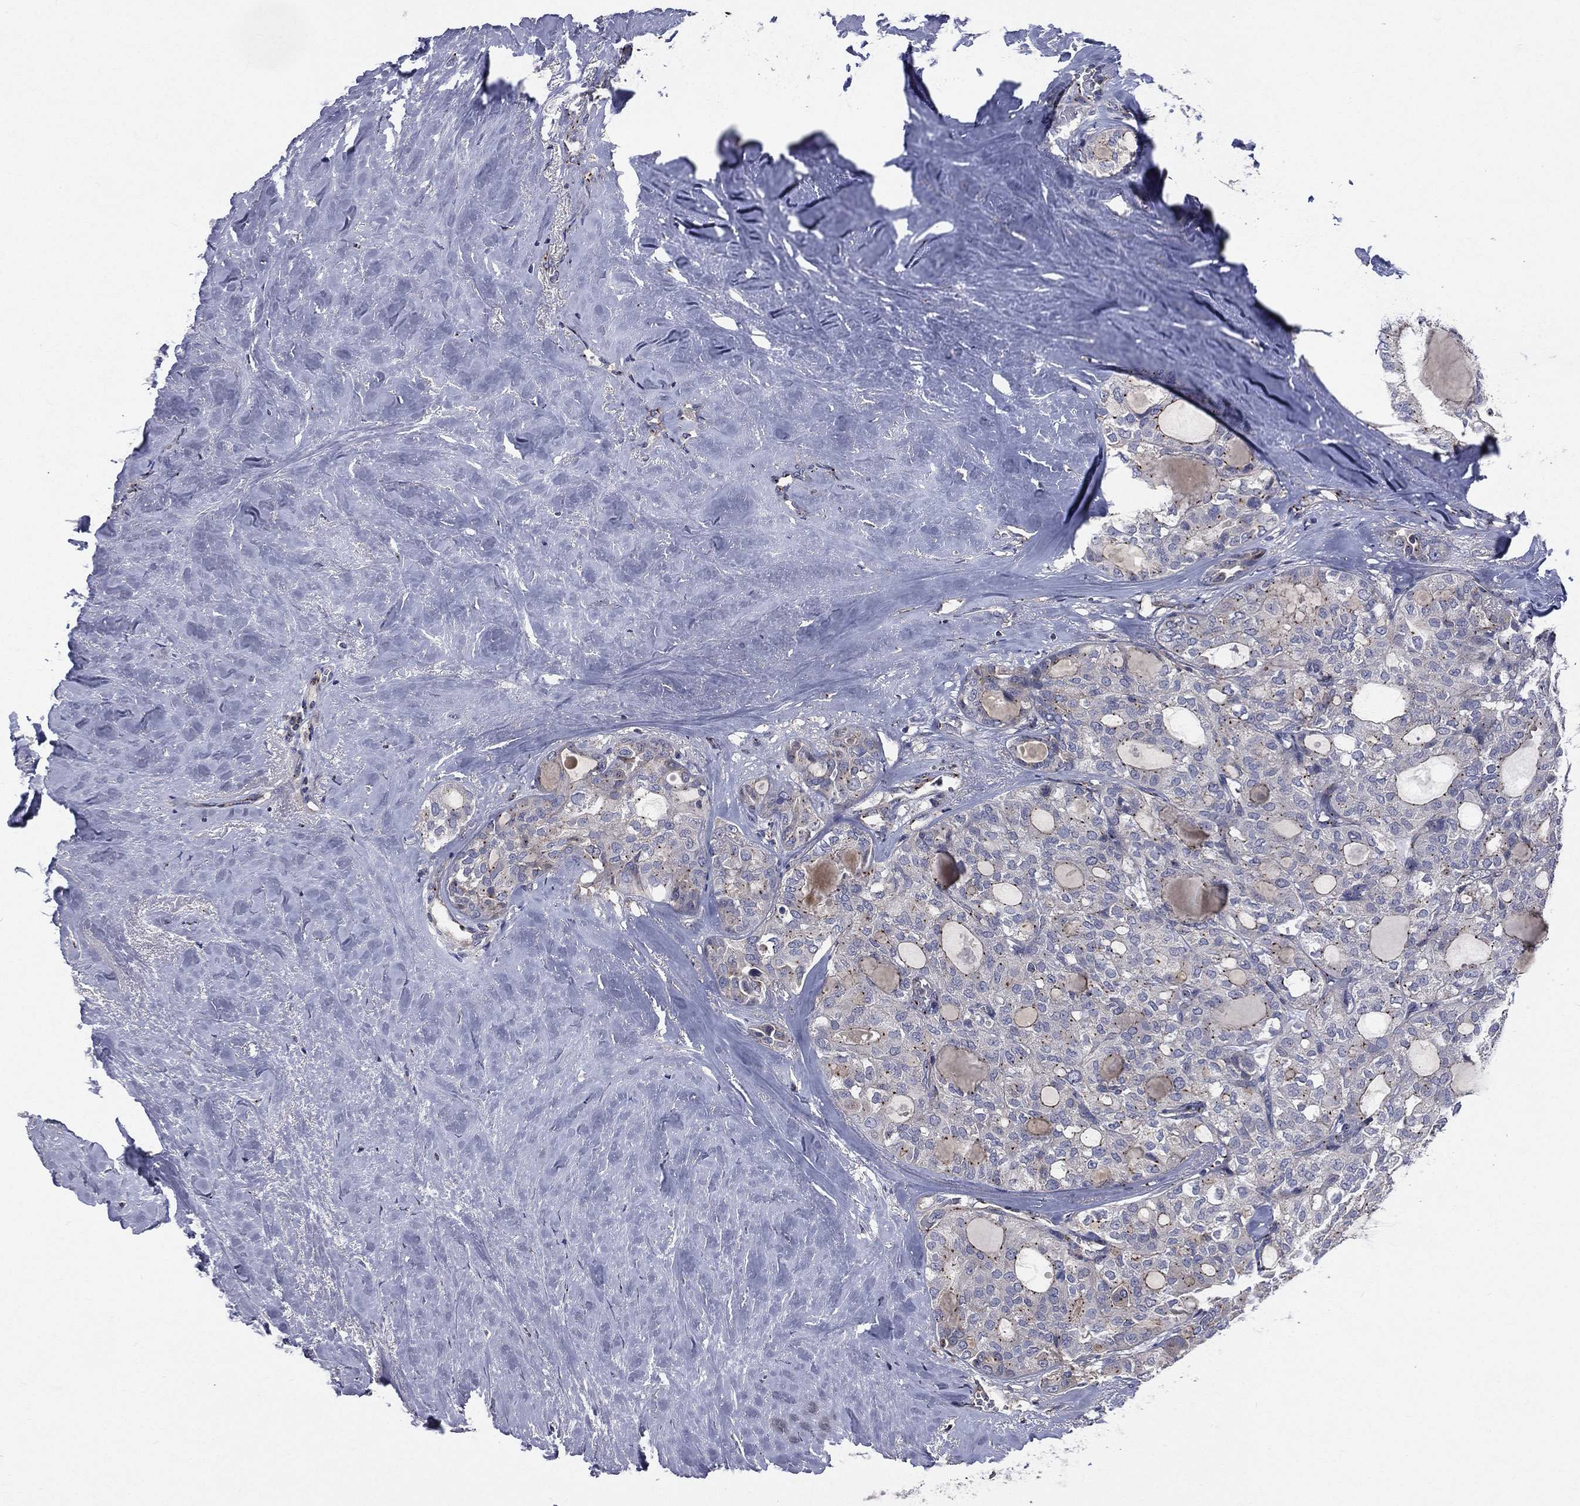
{"staining": {"intensity": "weak", "quantity": "<25%", "location": "cytoplasmic/membranous"}, "tissue": "thyroid cancer", "cell_type": "Tumor cells", "image_type": "cancer", "snomed": [{"axis": "morphology", "description": "Follicular adenoma carcinoma, NOS"}, {"axis": "topography", "description": "Thyroid gland"}], "caption": "Tumor cells are negative for brown protein staining in thyroid cancer.", "gene": "CROCC", "patient": {"sex": "male", "age": 75}}